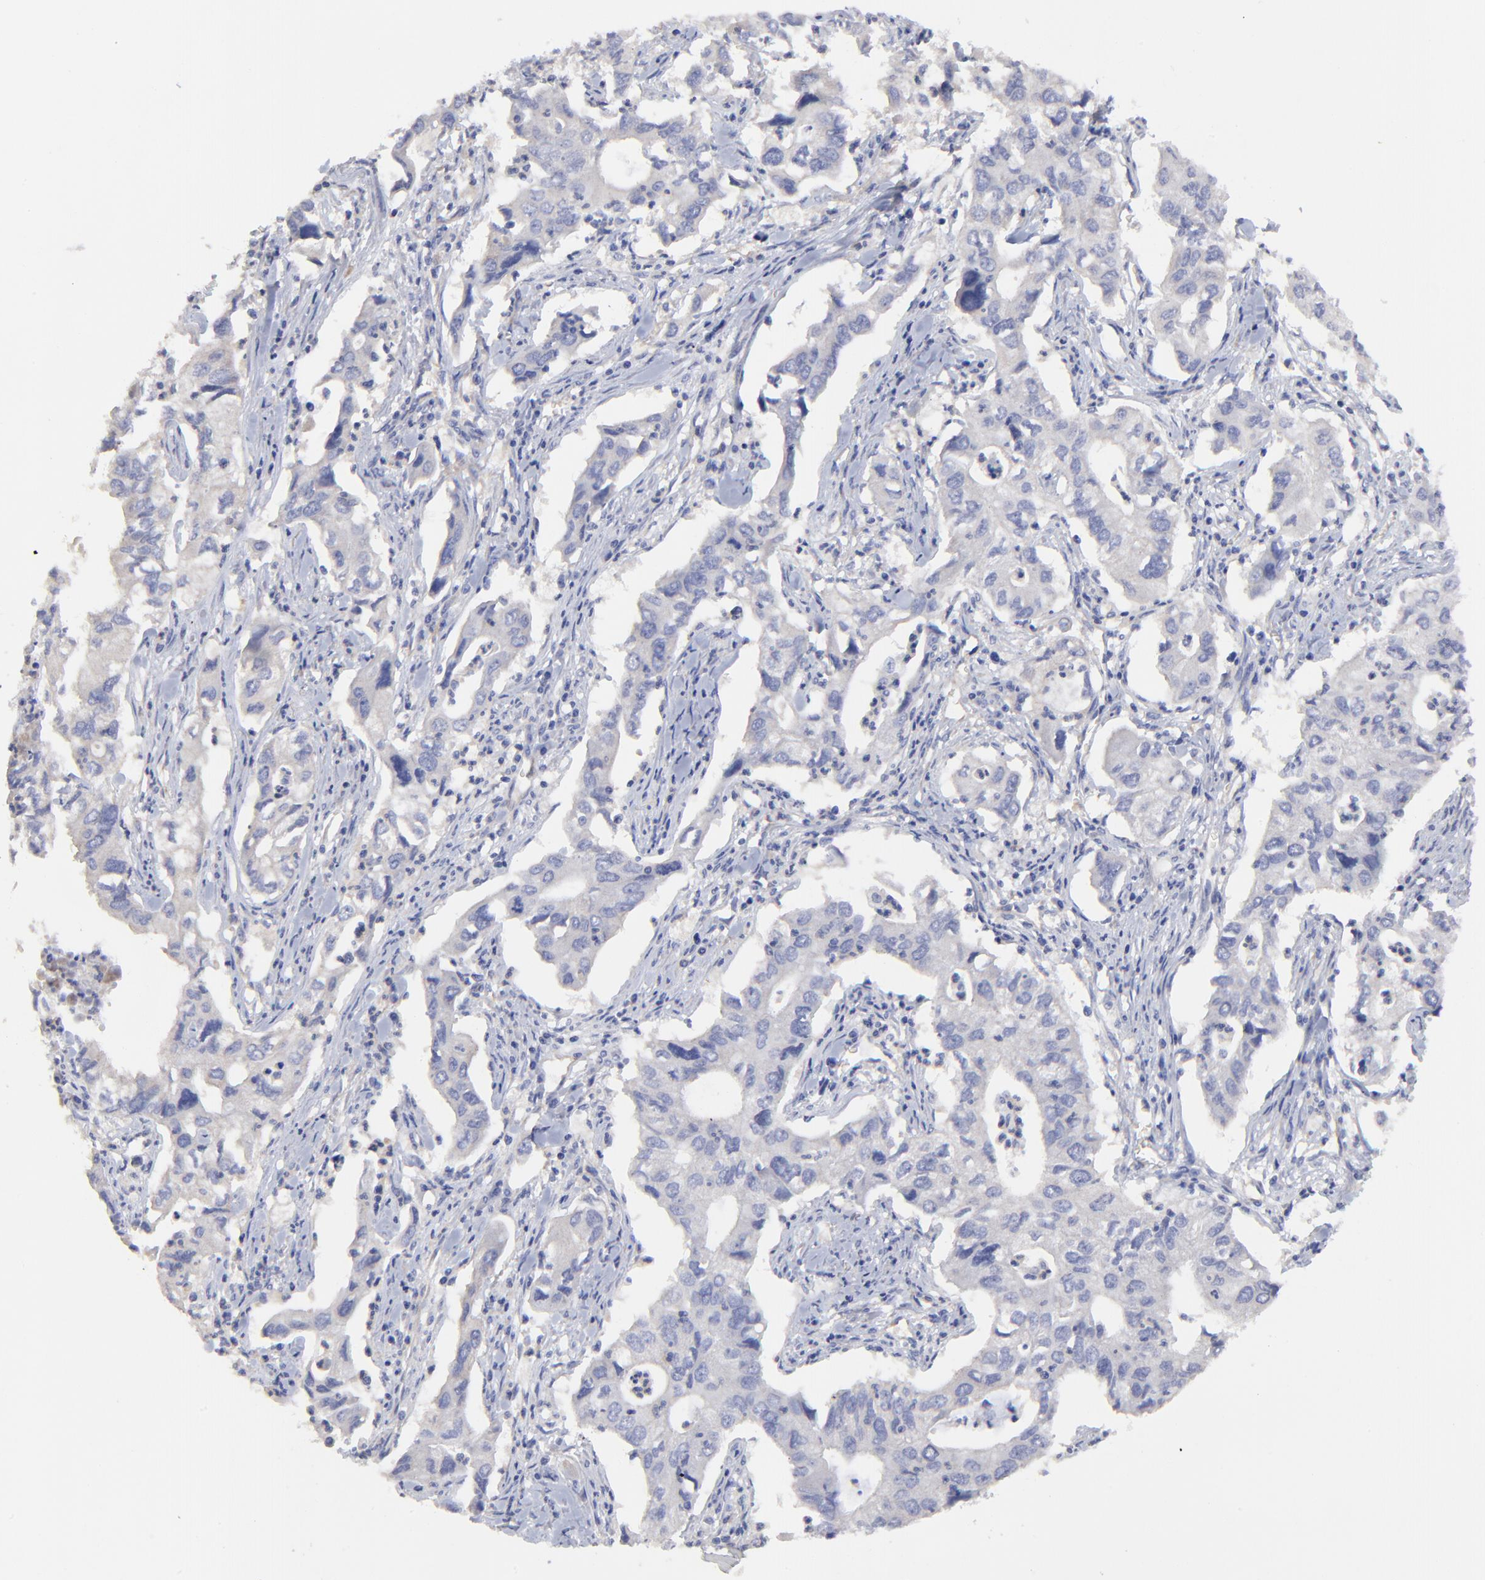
{"staining": {"intensity": "negative", "quantity": "none", "location": "none"}, "tissue": "lung cancer", "cell_type": "Tumor cells", "image_type": "cancer", "snomed": [{"axis": "morphology", "description": "Adenocarcinoma, NOS"}, {"axis": "topography", "description": "Lung"}], "caption": "DAB immunohistochemical staining of lung adenocarcinoma reveals no significant staining in tumor cells.", "gene": "SULF2", "patient": {"sex": "male", "age": 48}}